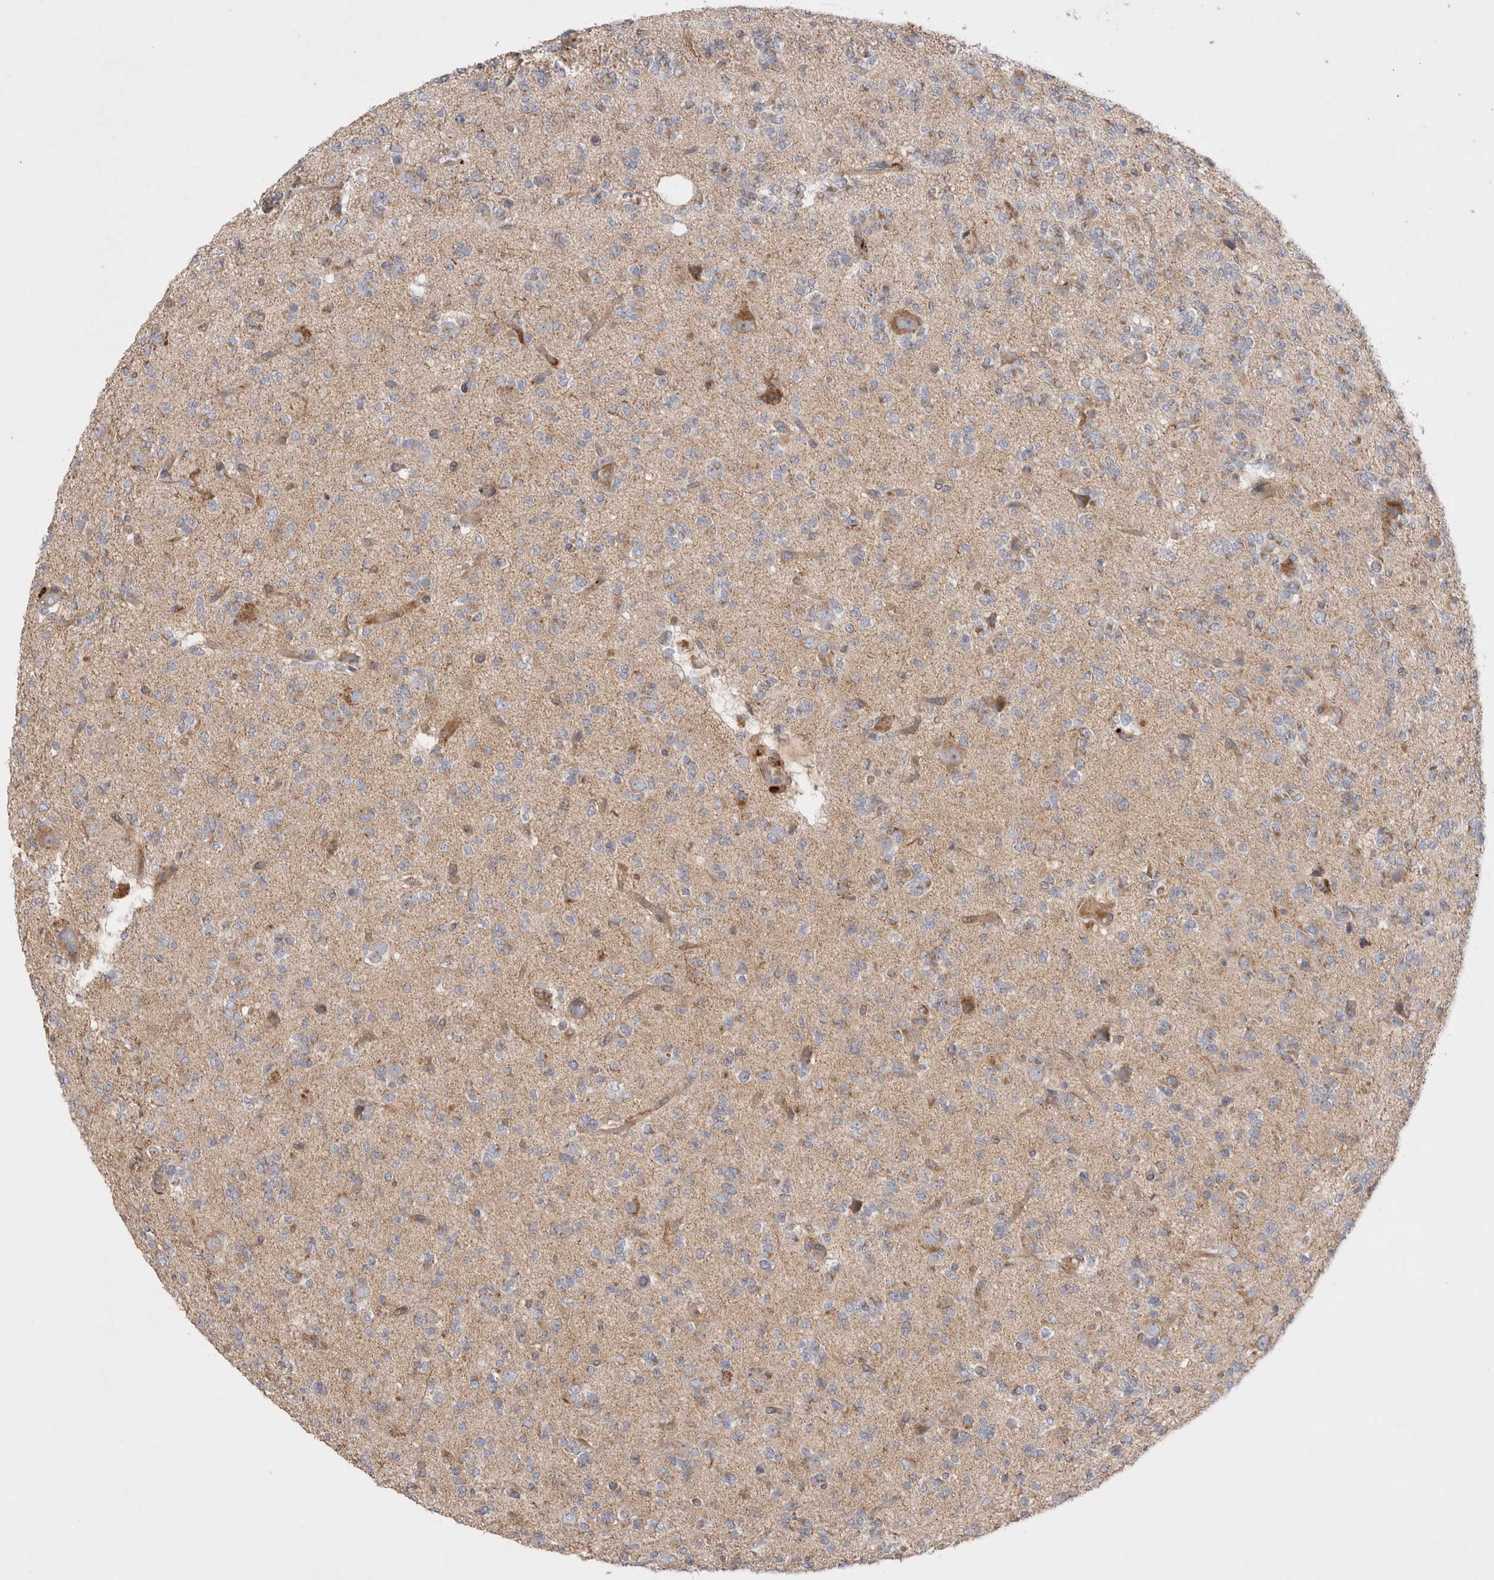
{"staining": {"intensity": "weak", "quantity": "25%-75%", "location": "cytoplasmic/membranous"}, "tissue": "glioma", "cell_type": "Tumor cells", "image_type": "cancer", "snomed": [{"axis": "morphology", "description": "Glioma, malignant, Low grade"}, {"axis": "topography", "description": "Brain"}], "caption": "High-magnification brightfield microscopy of glioma stained with DAB (brown) and counterstained with hematoxylin (blue). tumor cells exhibit weak cytoplasmic/membranous positivity is appreciated in approximately25%-75% of cells. The protein of interest is stained brown, and the nuclei are stained in blue (DAB (3,3'-diaminobenzidine) IHC with brightfield microscopy, high magnification).", "gene": "TBC1D16", "patient": {"sex": "male", "age": 38}}